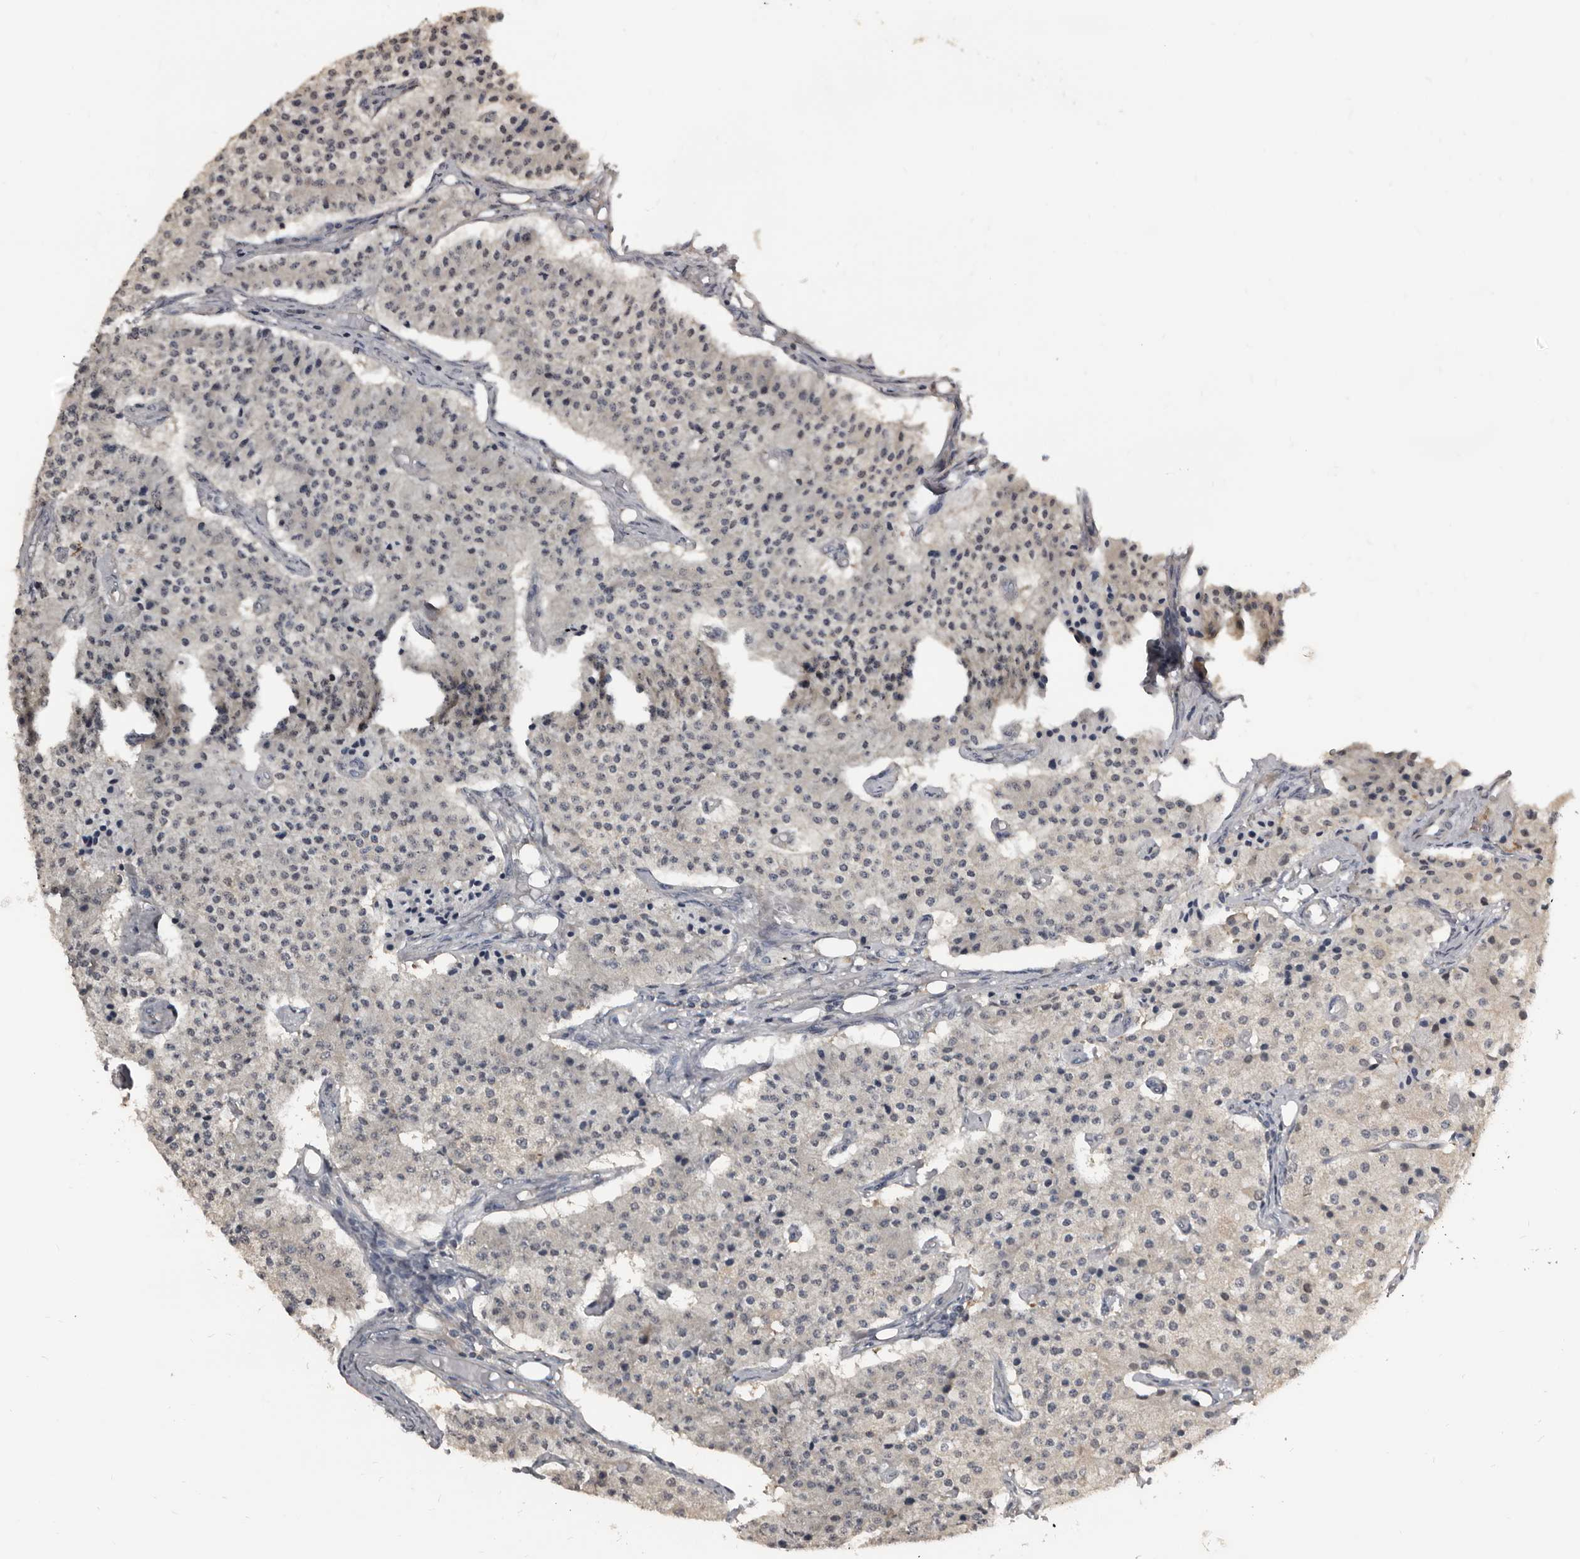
{"staining": {"intensity": "negative", "quantity": "none", "location": "none"}, "tissue": "carcinoid", "cell_type": "Tumor cells", "image_type": "cancer", "snomed": [{"axis": "morphology", "description": "Carcinoid, malignant, NOS"}, {"axis": "topography", "description": "Colon"}], "caption": "Immunohistochemical staining of malignant carcinoid reveals no significant expression in tumor cells.", "gene": "DHPS", "patient": {"sex": "female", "age": 52}}